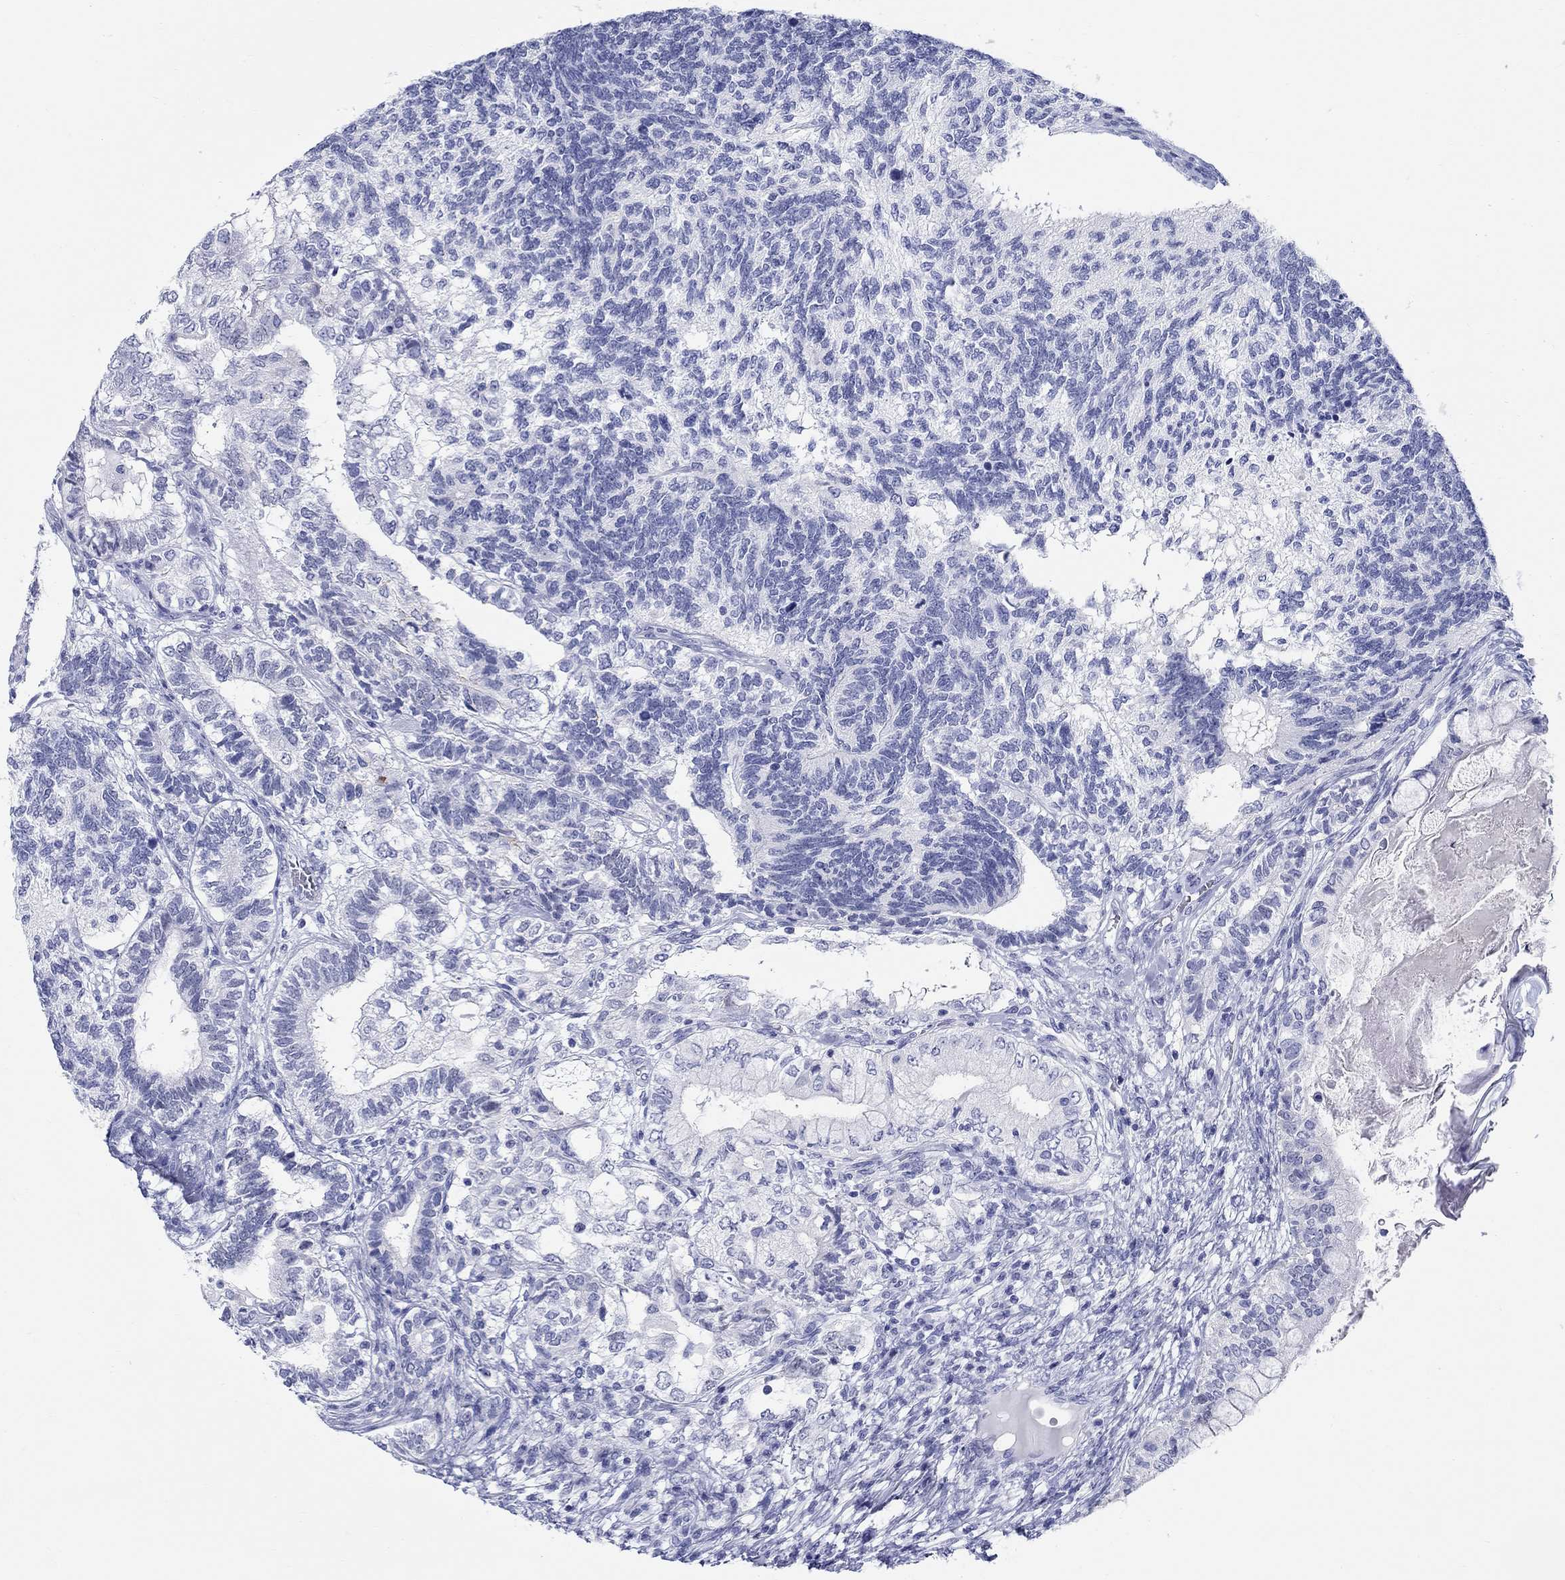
{"staining": {"intensity": "negative", "quantity": "none", "location": "none"}, "tissue": "testis cancer", "cell_type": "Tumor cells", "image_type": "cancer", "snomed": [{"axis": "morphology", "description": "Seminoma, NOS"}, {"axis": "morphology", "description": "Carcinoma, Embryonal, NOS"}, {"axis": "topography", "description": "Testis"}], "caption": "Tumor cells show no significant protein staining in testis embryonal carcinoma.", "gene": "LAMP5", "patient": {"sex": "male", "age": 41}}